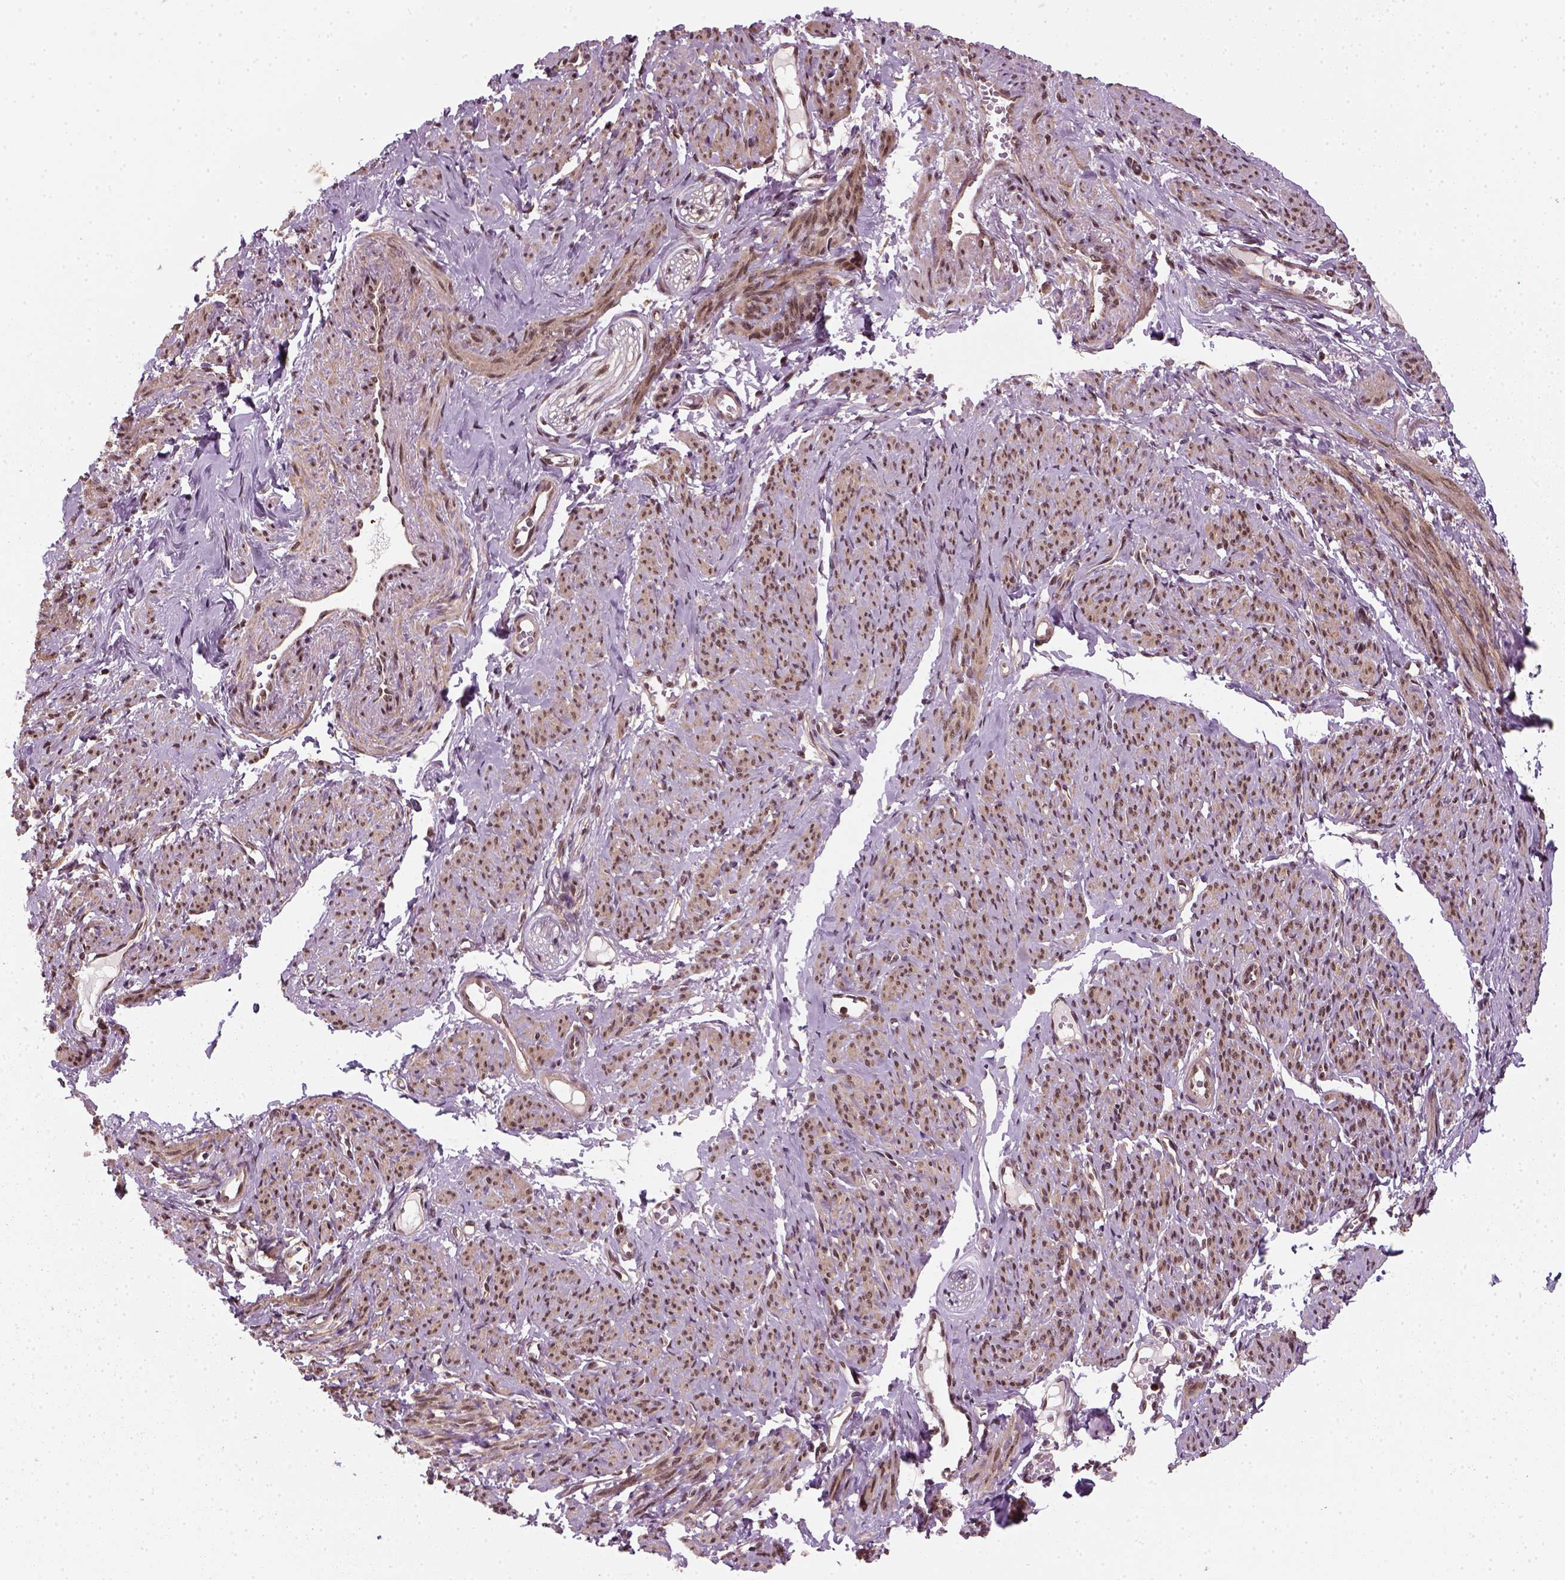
{"staining": {"intensity": "moderate", "quantity": ">75%", "location": "nuclear"}, "tissue": "smooth muscle", "cell_type": "Smooth muscle cells", "image_type": "normal", "snomed": [{"axis": "morphology", "description": "Normal tissue, NOS"}, {"axis": "topography", "description": "Smooth muscle"}], "caption": "Protein analysis of normal smooth muscle shows moderate nuclear expression in about >75% of smooth muscle cells. Immunohistochemistry (ihc) stains the protein of interest in brown and the nuclei are stained blue.", "gene": "NUDT9", "patient": {"sex": "female", "age": 65}}